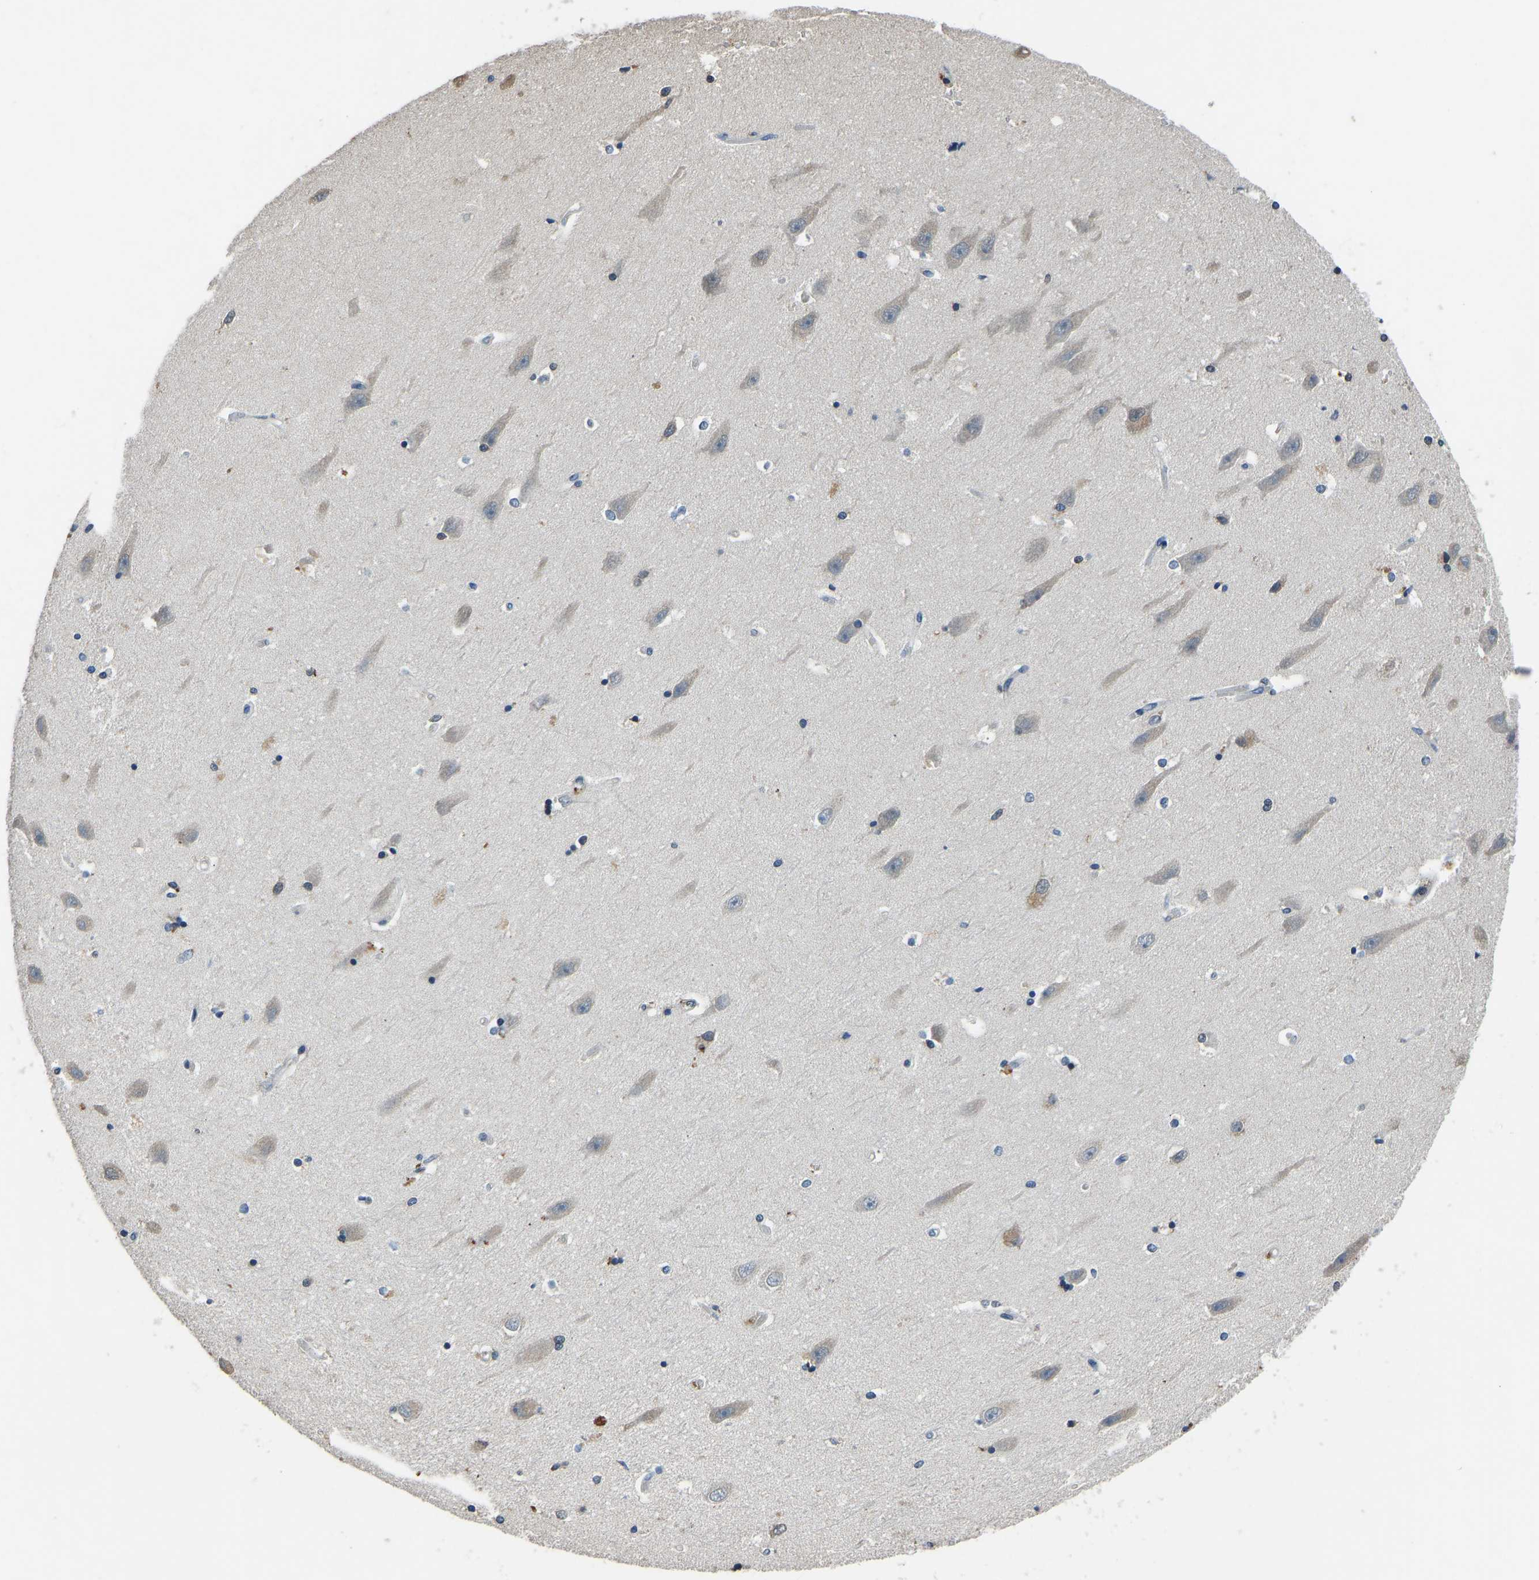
{"staining": {"intensity": "negative", "quantity": "none", "location": "none"}, "tissue": "hippocampus", "cell_type": "Glial cells", "image_type": "normal", "snomed": [{"axis": "morphology", "description": "Normal tissue, NOS"}, {"axis": "topography", "description": "Hippocampus"}], "caption": "This is an immunohistochemistry photomicrograph of benign hippocampus. There is no positivity in glial cells.", "gene": "TOX4", "patient": {"sex": "male", "age": 45}}